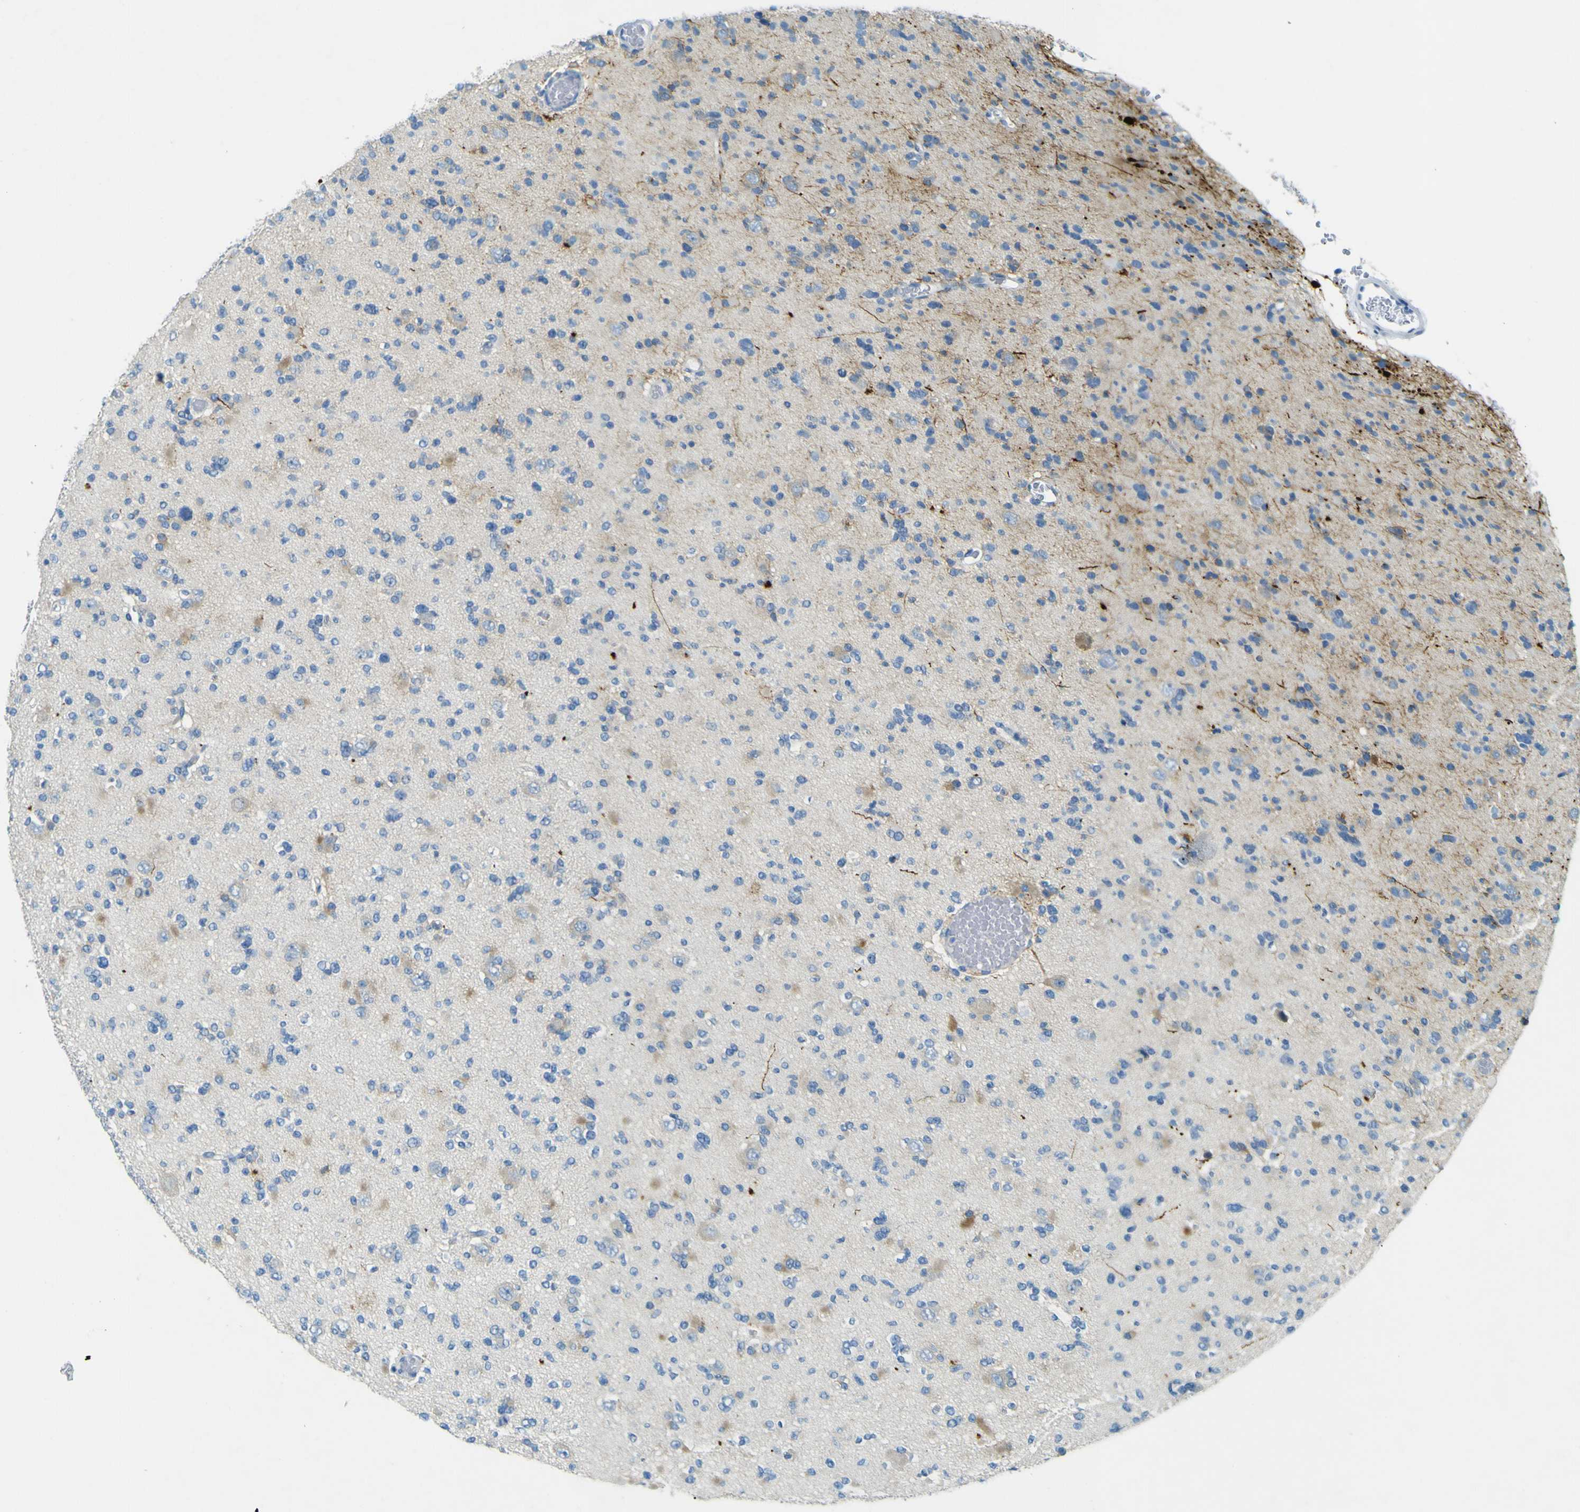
{"staining": {"intensity": "moderate", "quantity": "<25%", "location": "cytoplasmic/membranous"}, "tissue": "glioma", "cell_type": "Tumor cells", "image_type": "cancer", "snomed": [{"axis": "morphology", "description": "Glioma, malignant, Low grade"}, {"axis": "topography", "description": "Brain"}], "caption": "This image displays malignant low-grade glioma stained with immunohistochemistry (IHC) to label a protein in brown. The cytoplasmic/membranous of tumor cells show moderate positivity for the protein. Nuclei are counter-stained blue.", "gene": "SORCS1", "patient": {"sex": "female", "age": 22}}